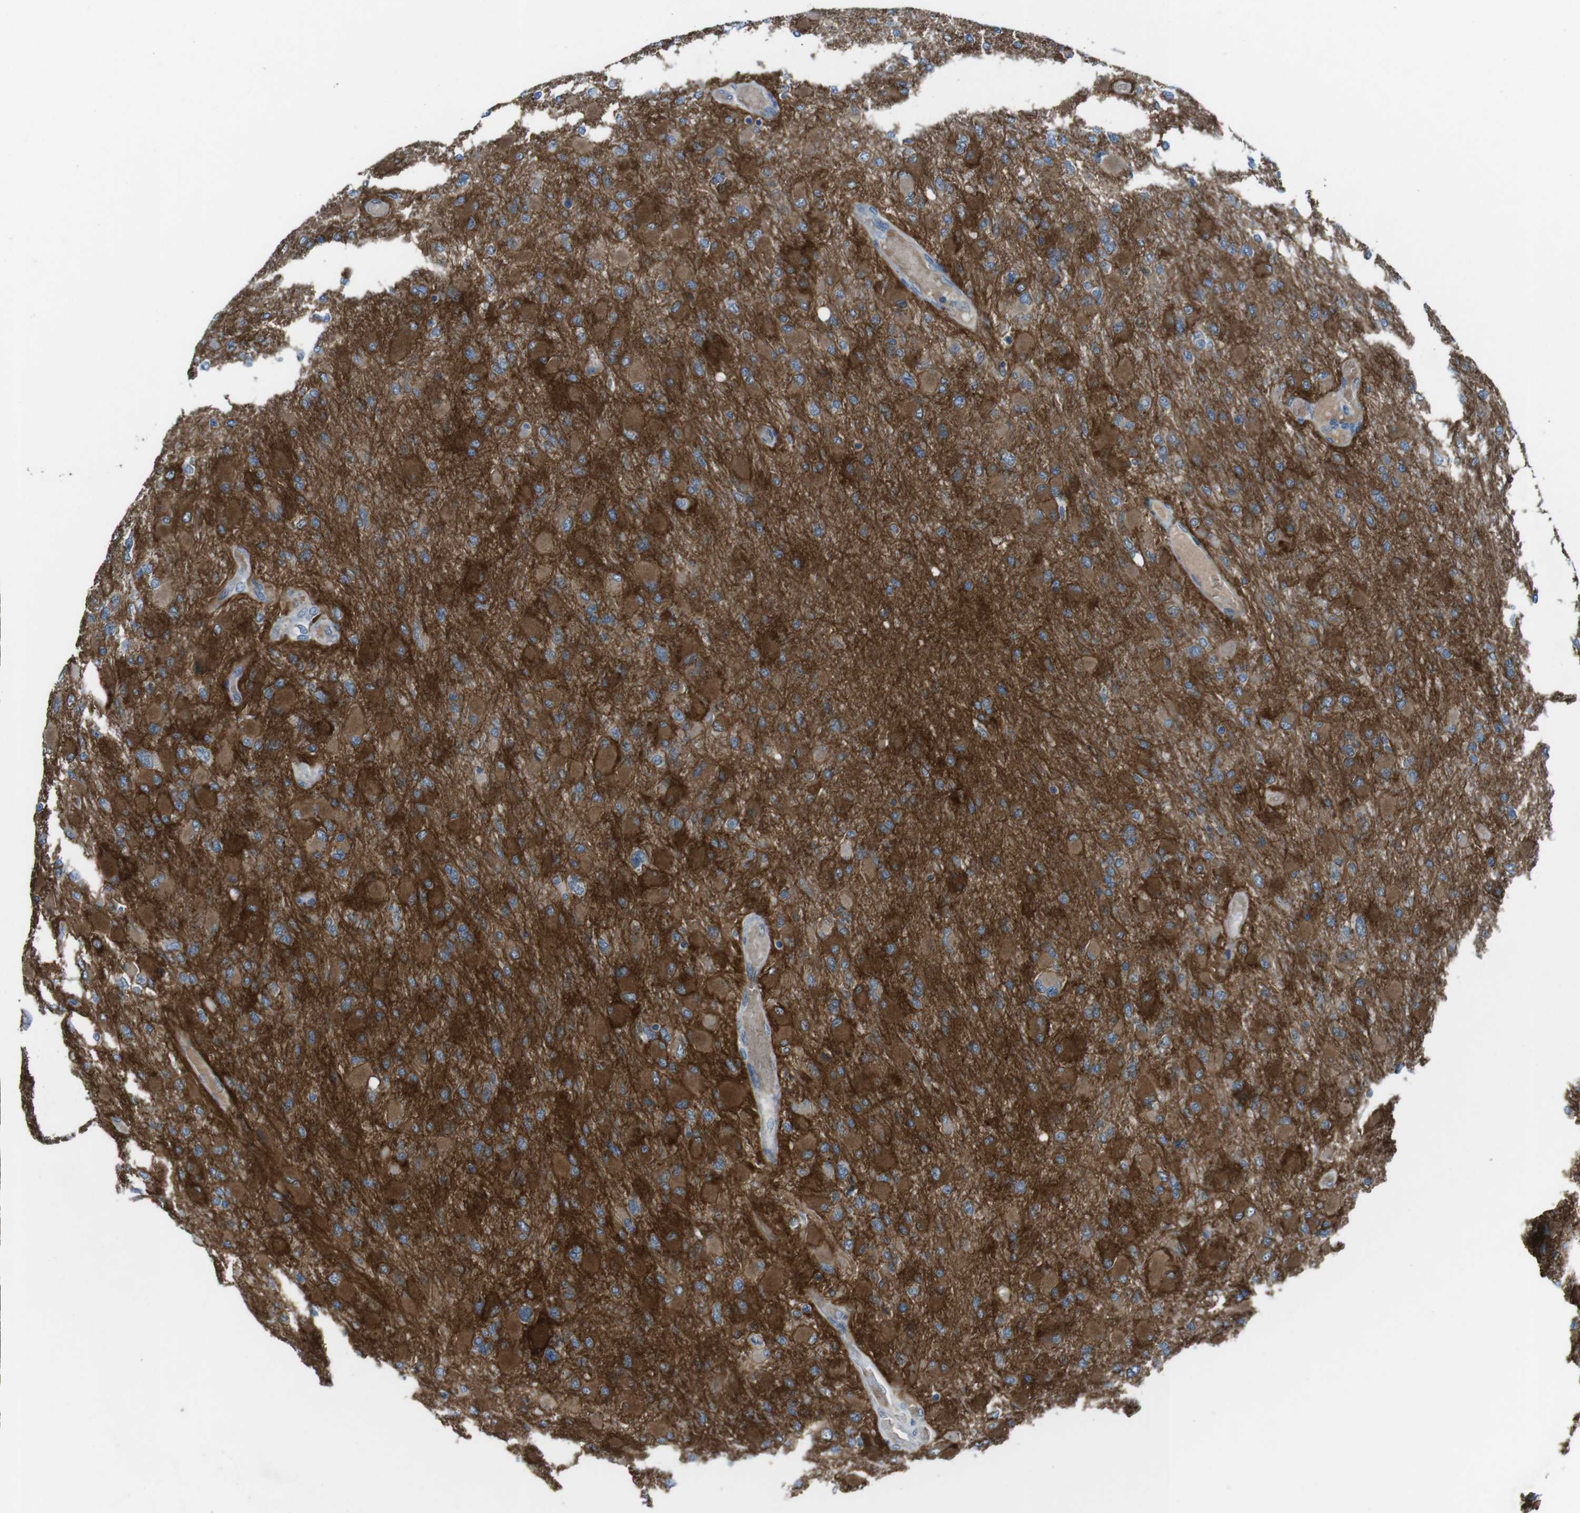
{"staining": {"intensity": "moderate", "quantity": ">75%", "location": "cytoplasmic/membranous"}, "tissue": "glioma", "cell_type": "Tumor cells", "image_type": "cancer", "snomed": [{"axis": "morphology", "description": "Glioma, malignant, High grade"}, {"axis": "topography", "description": "Cerebral cortex"}], "caption": "Immunohistochemical staining of human glioma displays moderate cytoplasmic/membranous protein expression in approximately >75% of tumor cells.", "gene": "ANK2", "patient": {"sex": "female", "age": 36}}